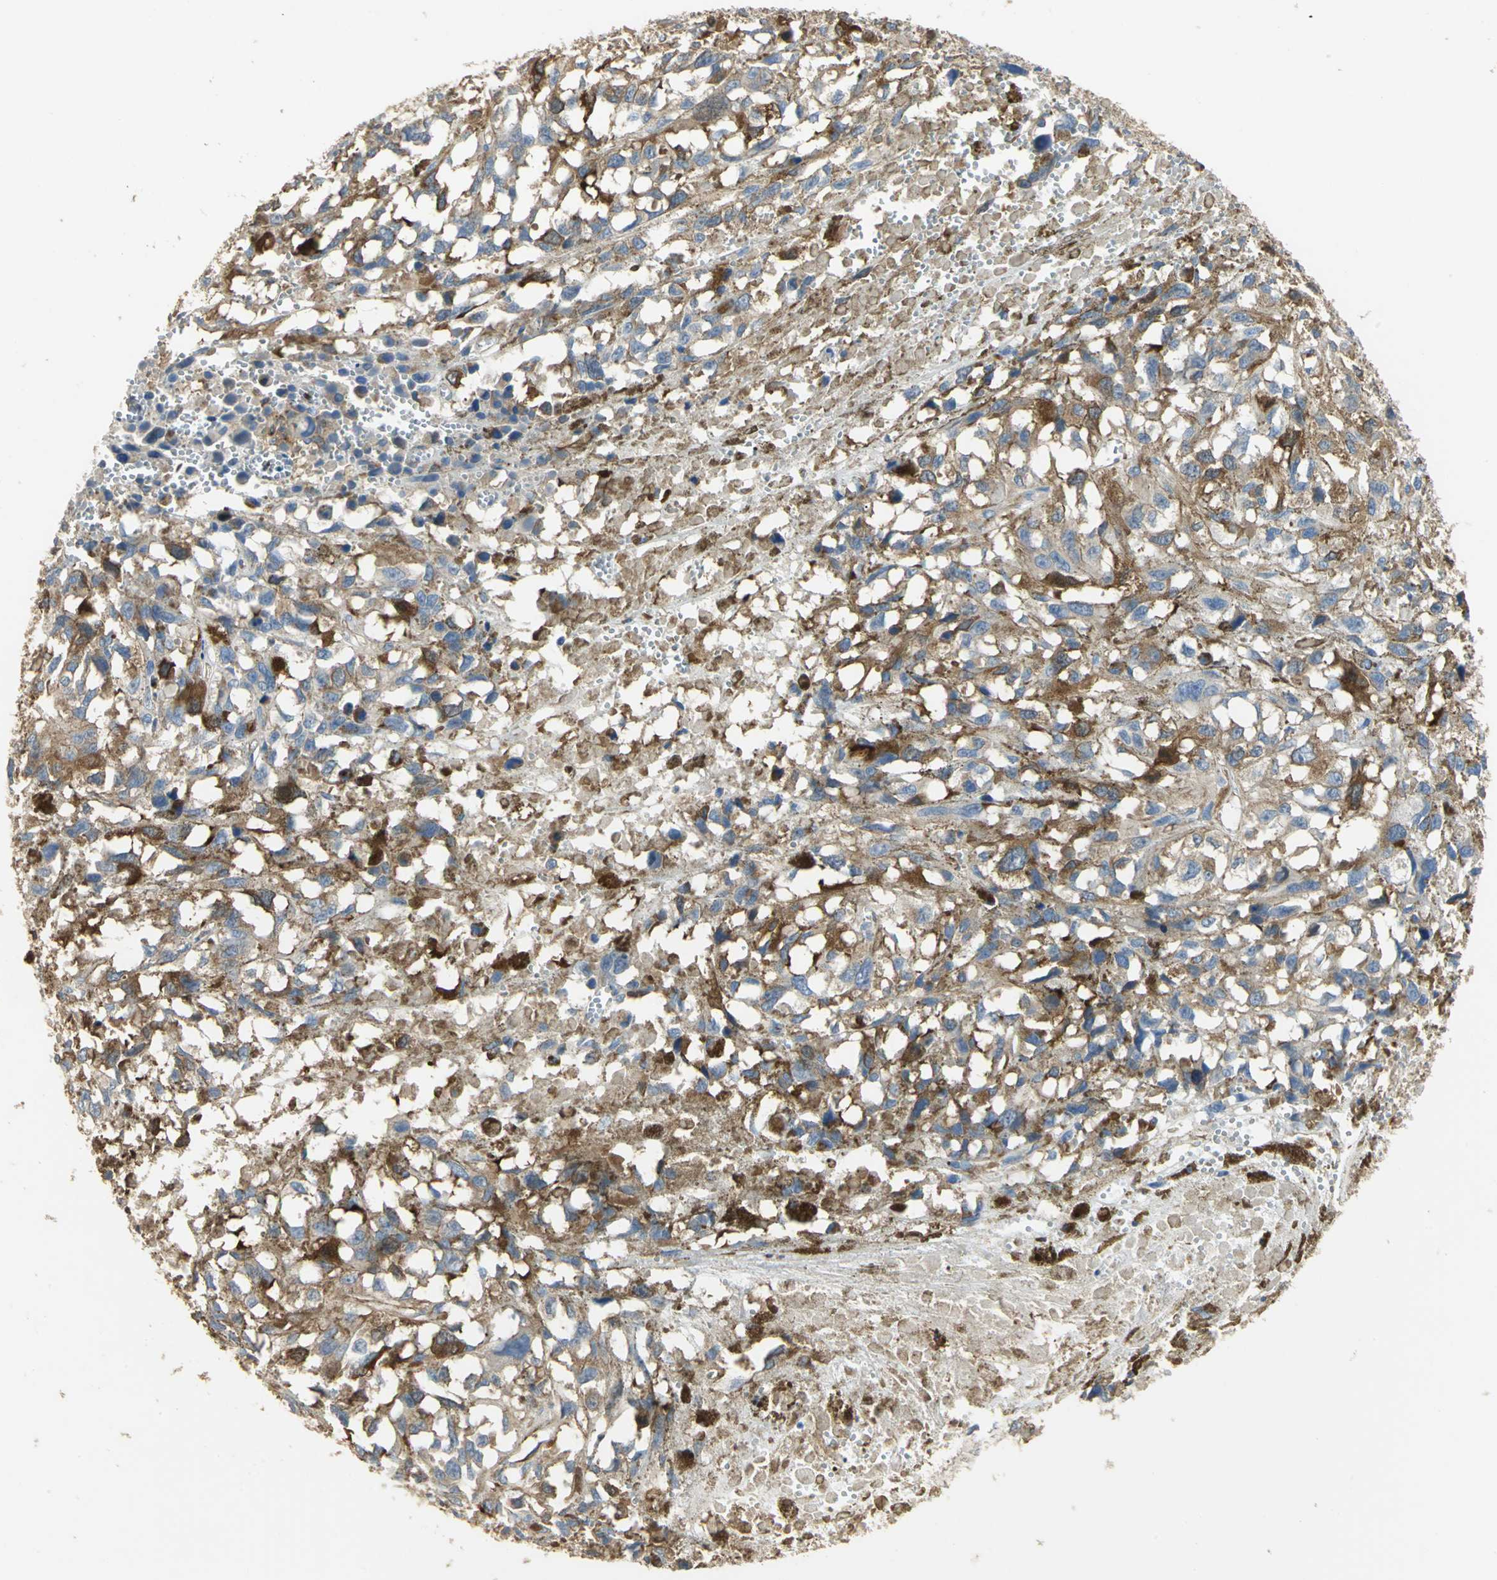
{"staining": {"intensity": "strong", "quantity": "<25%", "location": "cytoplasmic/membranous"}, "tissue": "melanoma", "cell_type": "Tumor cells", "image_type": "cancer", "snomed": [{"axis": "morphology", "description": "Malignant melanoma, Metastatic site"}, {"axis": "topography", "description": "Lymph node"}], "caption": "Melanoma was stained to show a protein in brown. There is medium levels of strong cytoplasmic/membranous expression in about <25% of tumor cells.", "gene": "DLGAP5", "patient": {"sex": "male", "age": 59}}